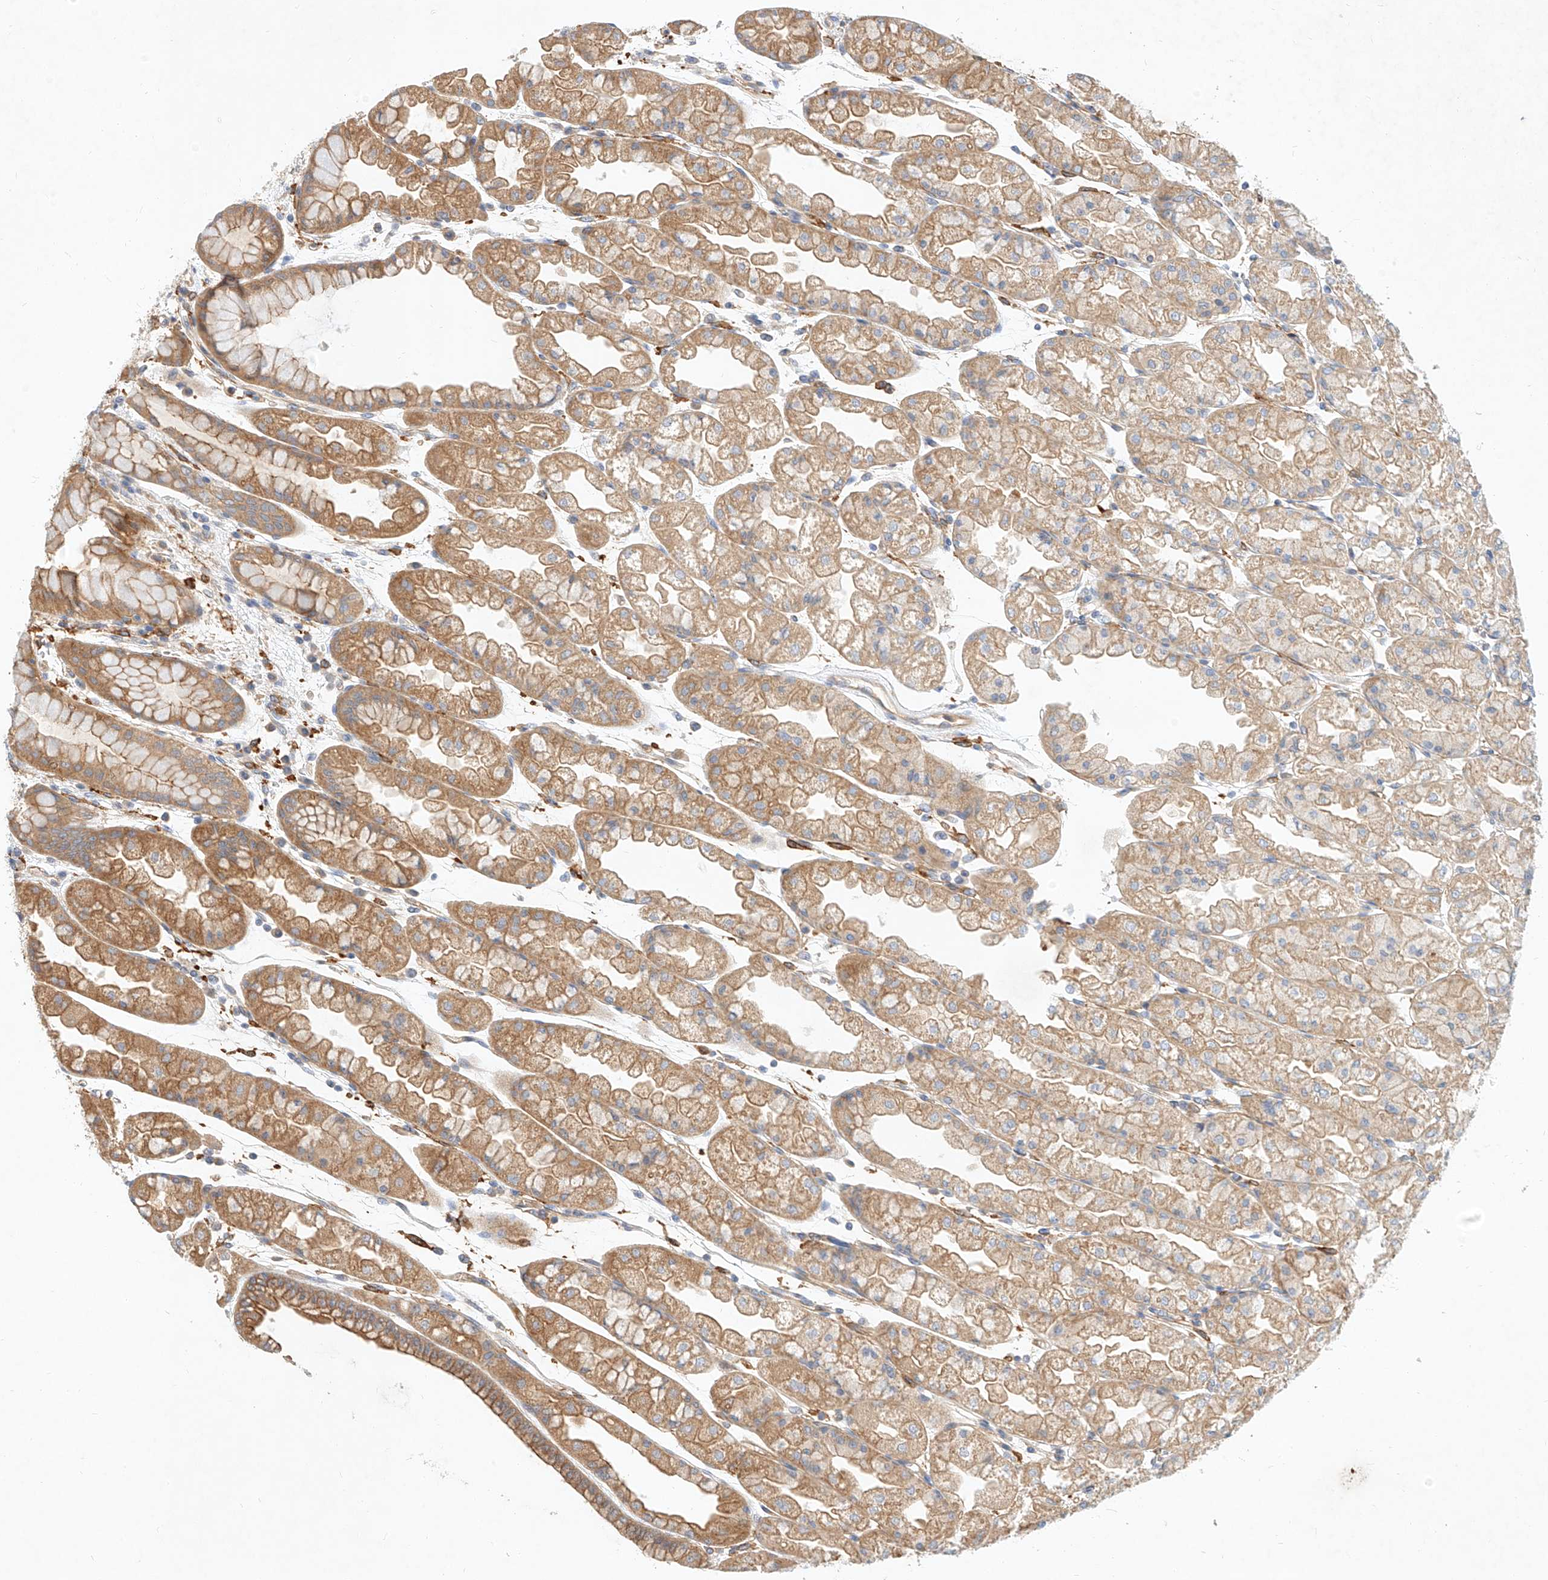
{"staining": {"intensity": "moderate", "quantity": "25%-75%", "location": "cytoplasmic/membranous"}, "tissue": "stomach", "cell_type": "Glandular cells", "image_type": "normal", "snomed": [{"axis": "morphology", "description": "Normal tissue, NOS"}, {"axis": "topography", "description": "Stomach, upper"}], "caption": "A medium amount of moderate cytoplasmic/membranous staining is seen in about 25%-75% of glandular cells in benign stomach.", "gene": "NFAM1", "patient": {"sex": "male", "age": 47}}